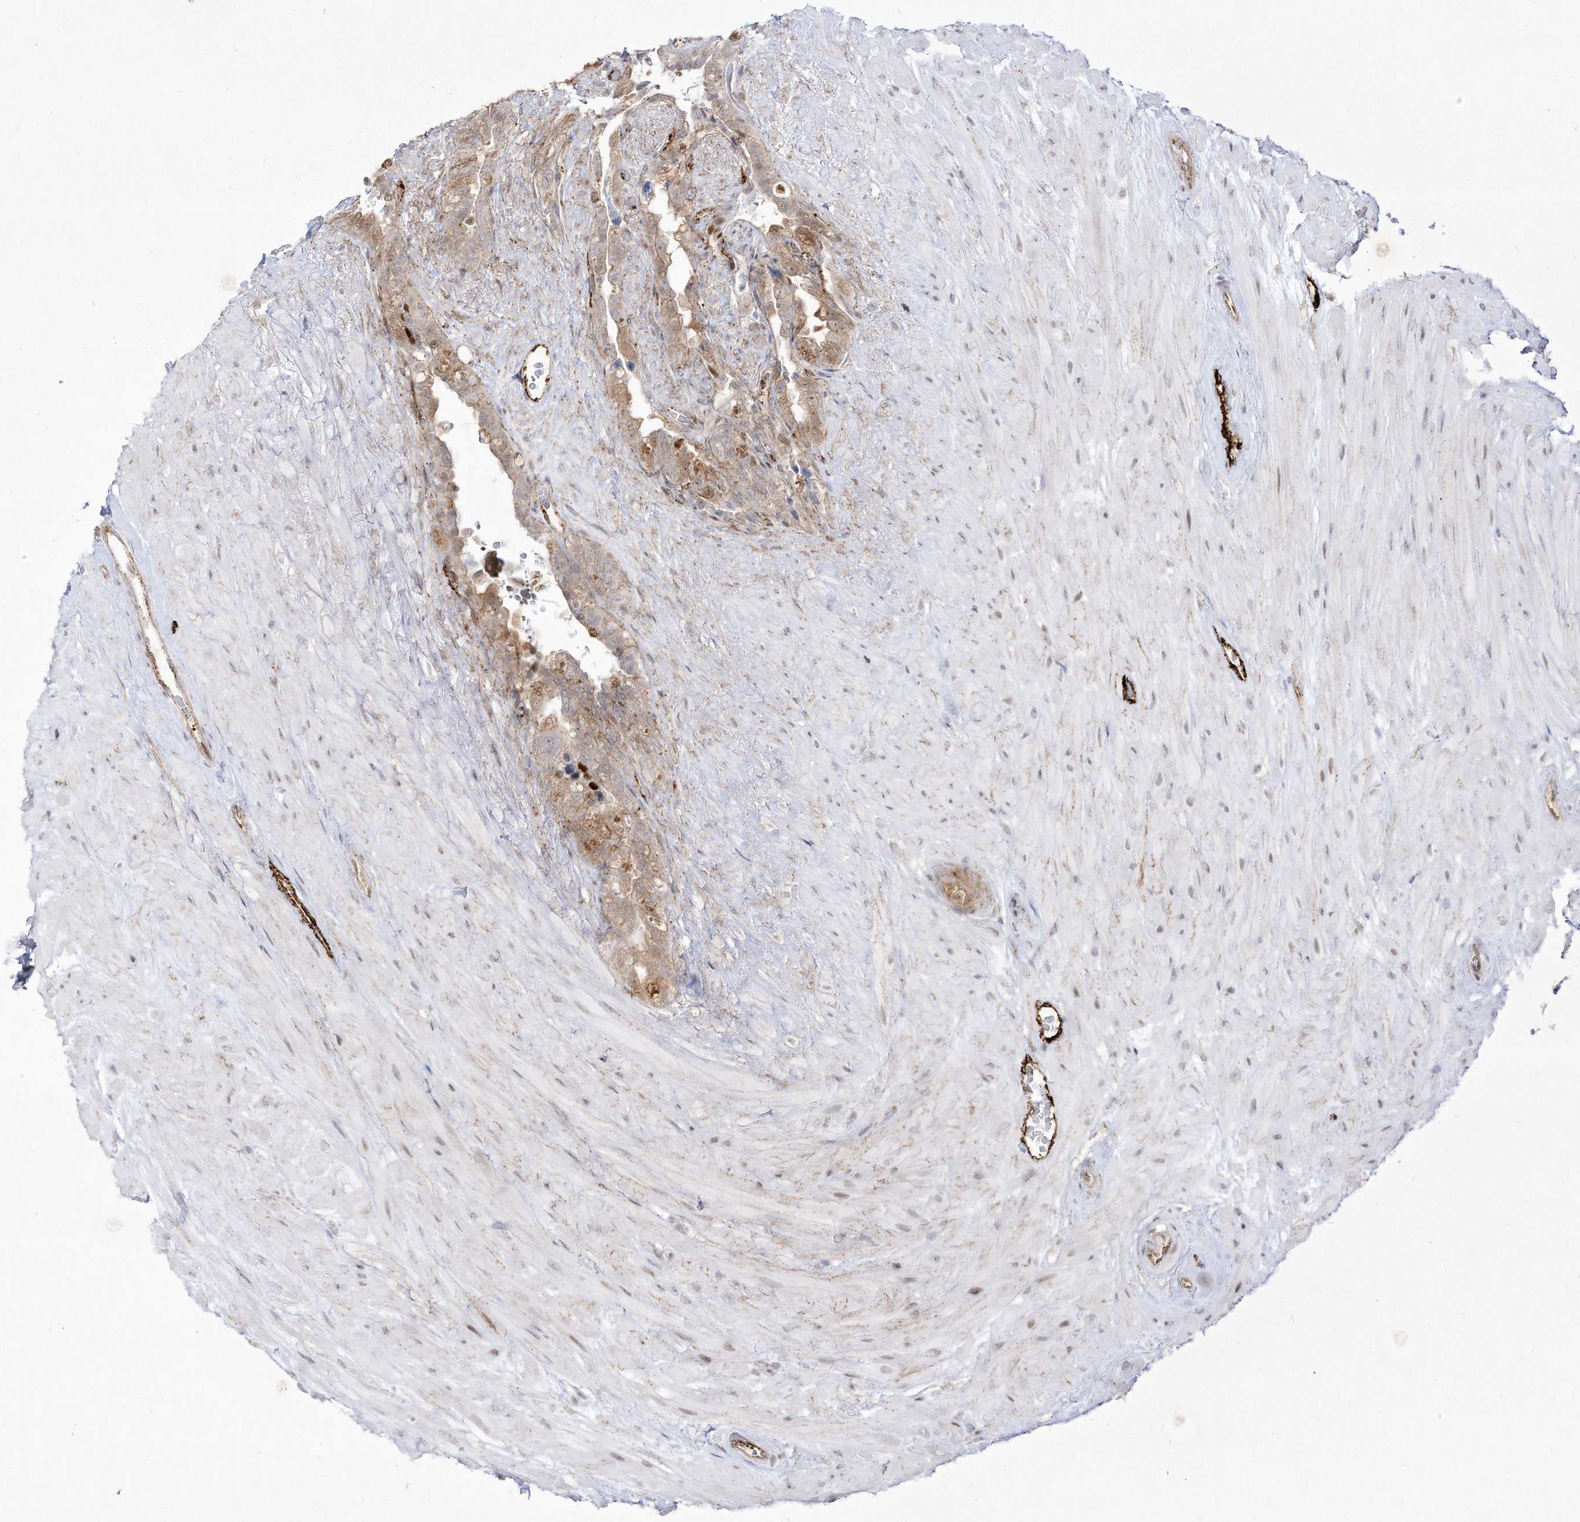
{"staining": {"intensity": "moderate", "quantity": "25%-75%", "location": "cytoplasmic/membranous"}, "tissue": "seminal vesicle", "cell_type": "Glandular cells", "image_type": "normal", "snomed": [{"axis": "morphology", "description": "Normal tissue, NOS"}, {"axis": "topography", "description": "Seminal veicle"}], "caption": "Brown immunohistochemical staining in benign human seminal vesicle exhibits moderate cytoplasmic/membranous expression in approximately 25%-75% of glandular cells.", "gene": "ZGRF1", "patient": {"sex": "male", "age": 80}}